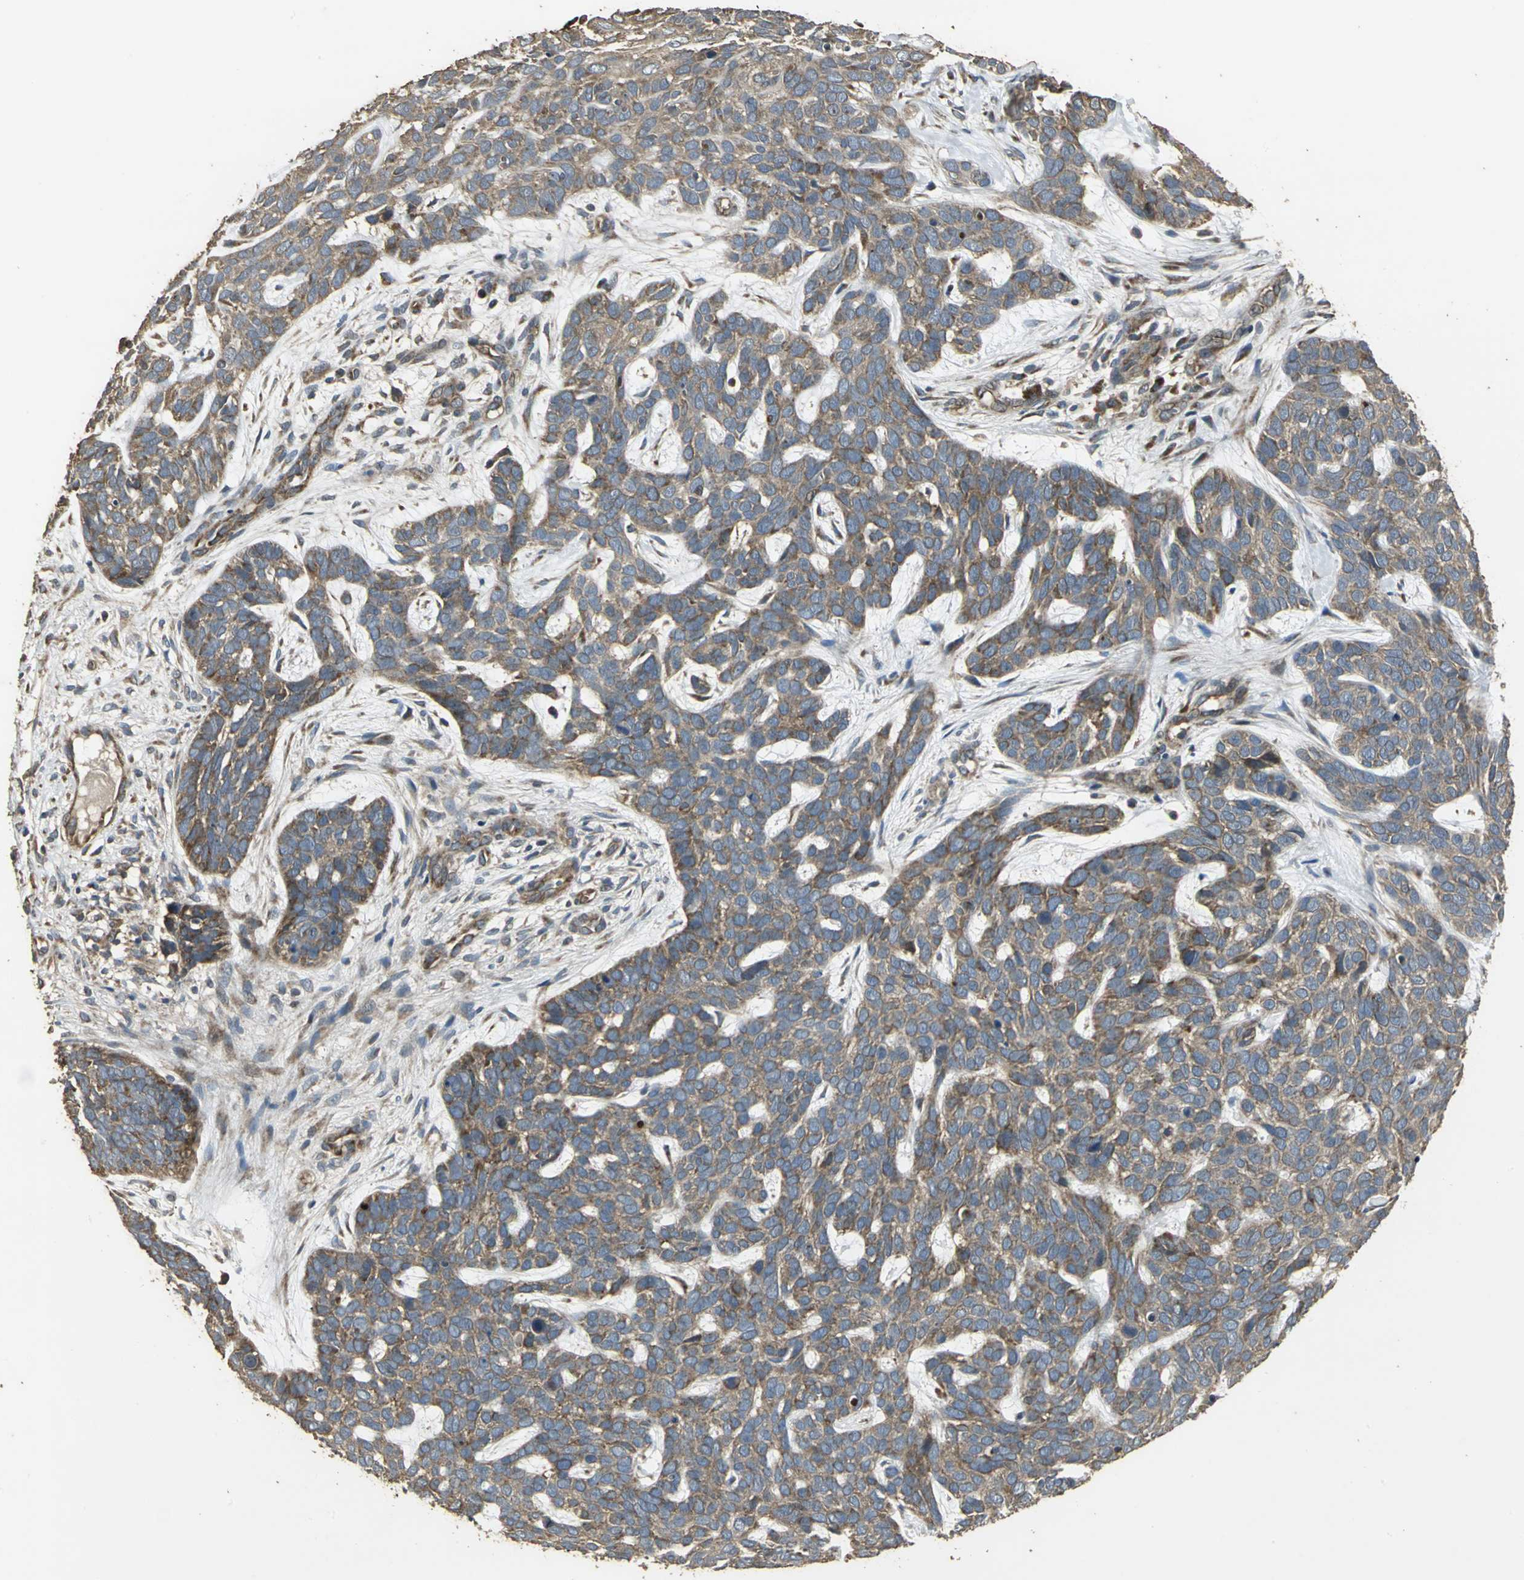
{"staining": {"intensity": "moderate", "quantity": ">75%", "location": "cytoplasmic/membranous"}, "tissue": "skin cancer", "cell_type": "Tumor cells", "image_type": "cancer", "snomed": [{"axis": "morphology", "description": "Basal cell carcinoma"}, {"axis": "topography", "description": "Skin"}], "caption": "Approximately >75% of tumor cells in human skin cancer reveal moderate cytoplasmic/membranous protein expression as visualized by brown immunohistochemical staining.", "gene": "KANK1", "patient": {"sex": "male", "age": 87}}